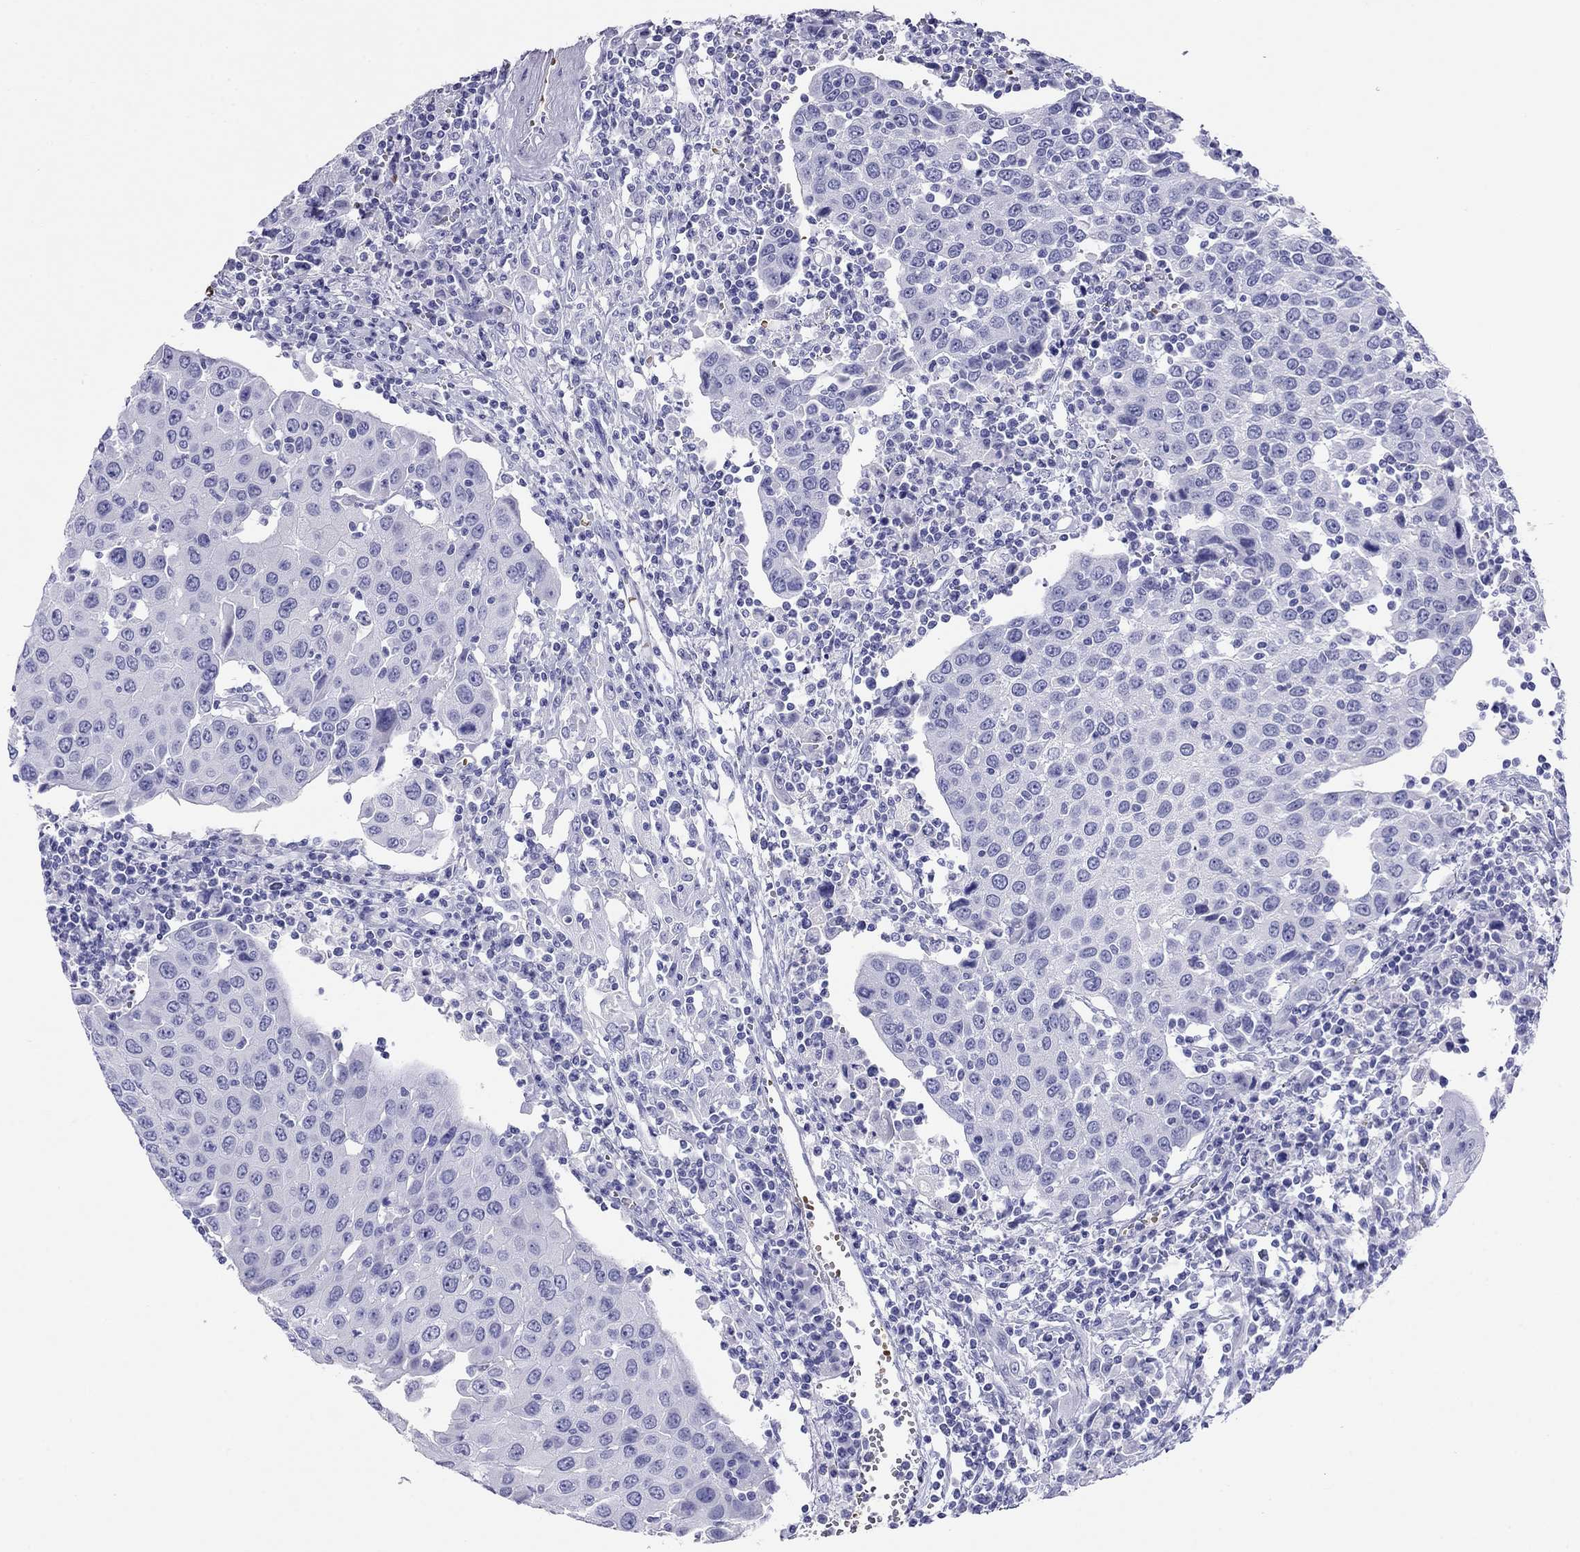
{"staining": {"intensity": "negative", "quantity": "none", "location": "none"}, "tissue": "urothelial cancer", "cell_type": "Tumor cells", "image_type": "cancer", "snomed": [{"axis": "morphology", "description": "Urothelial carcinoma, High grade"}, {"axis": "topography", "description": "Urinary bladder"}], "caption": "Immunohistochemical staining of human urothelial cancer reveals no significant staining in tumor cells.", "gene": "PTPRN", "patient": {"sex": "female", "age": 85}}